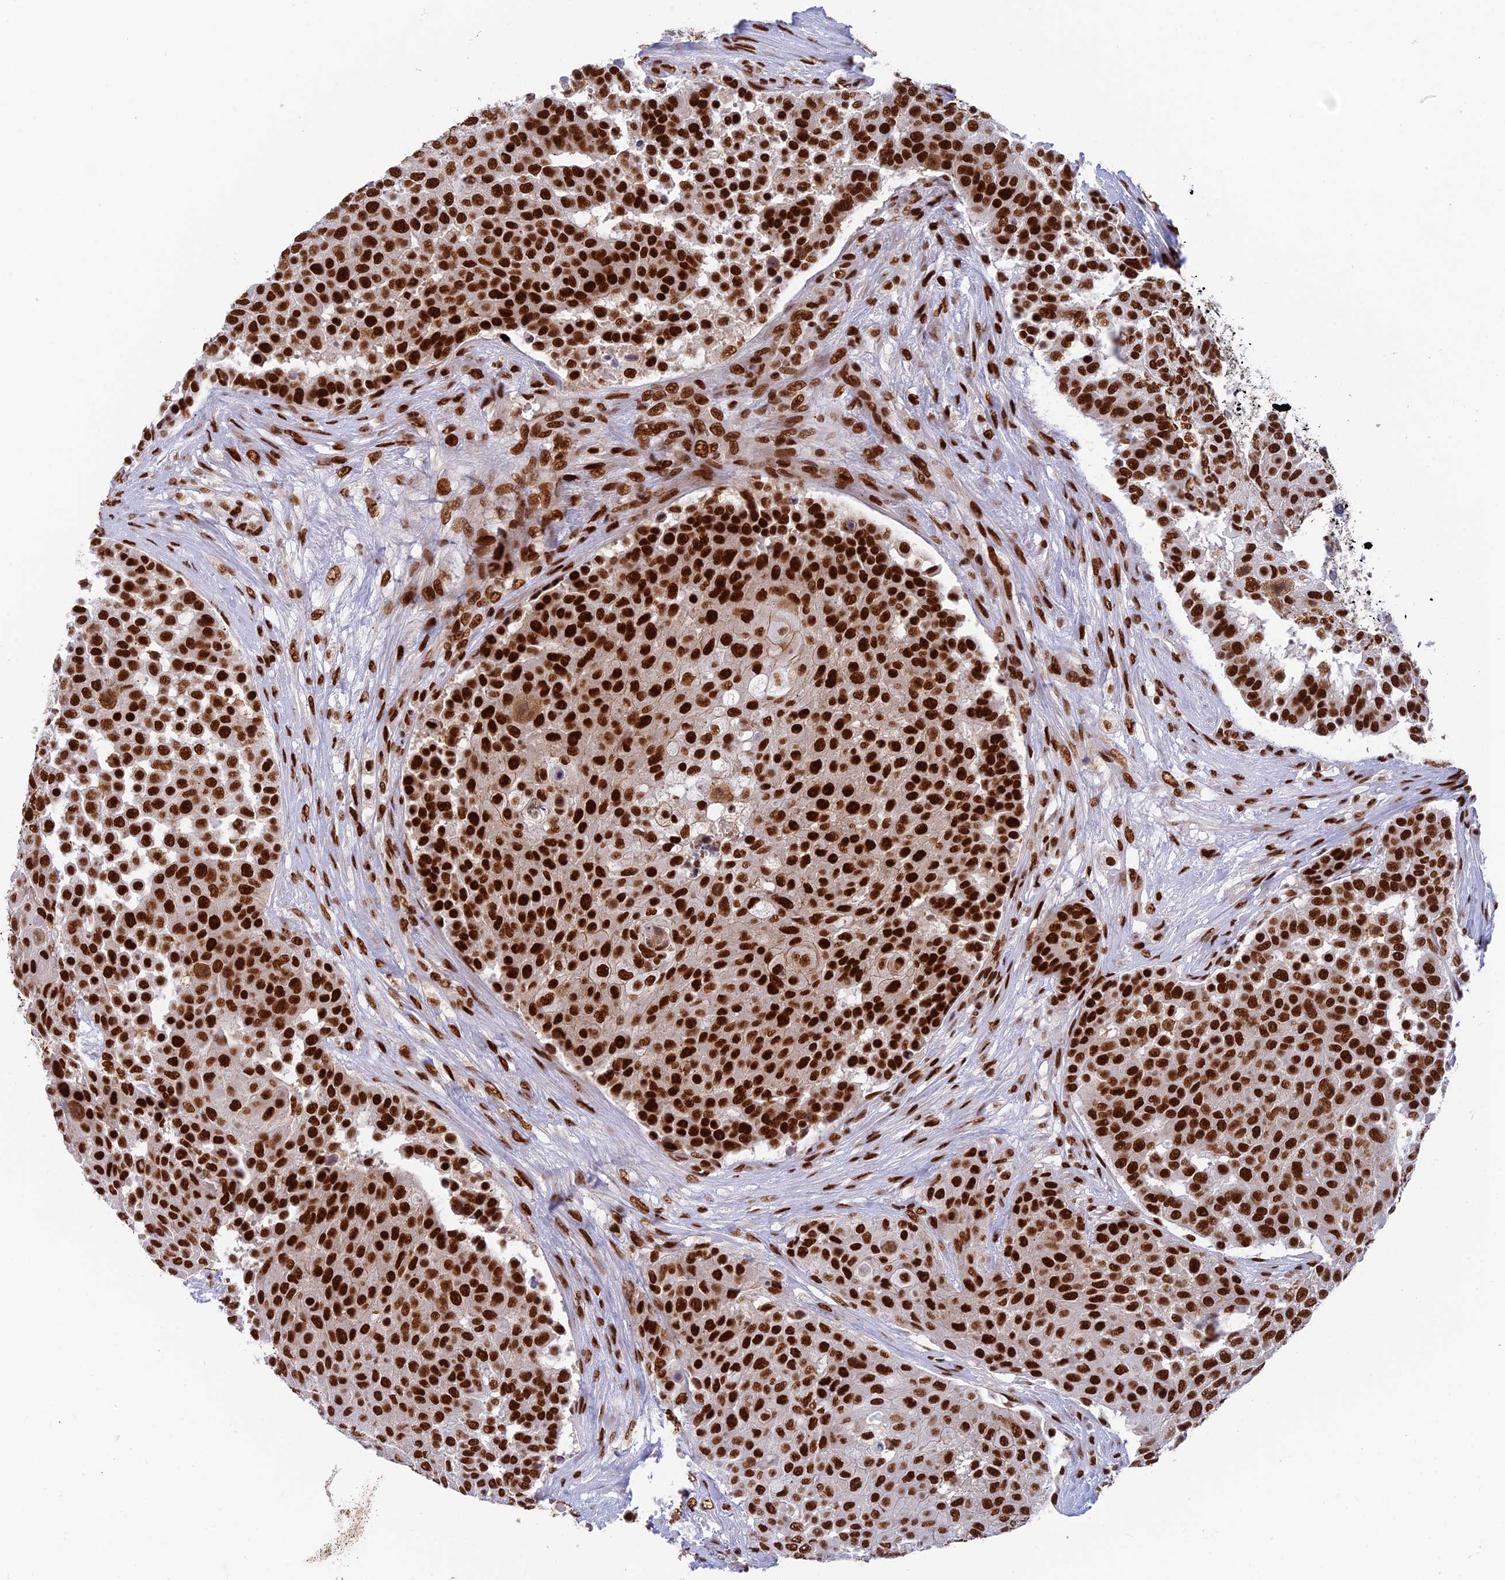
{"staining": {"intensity": "strong", "quantity": ">75%", "location": "nuclear"}, "tissue": "urothelial cancer", "cell_type": "Tumor cells", "image_type": "cancer", "snomed": [{"axis": "morphology", "description": "Urothelial carcinoma, High grade"}, {"axis": "topography", "description": "Urinary bladder"}], "caption": "Tumor cells demonstrate high levels of strong nuclear positivity in approximately >75% of cells in urothelial cancer.", "gene": "EEF1AKMT3", "patient": {"sex": "female", "age": 63}}